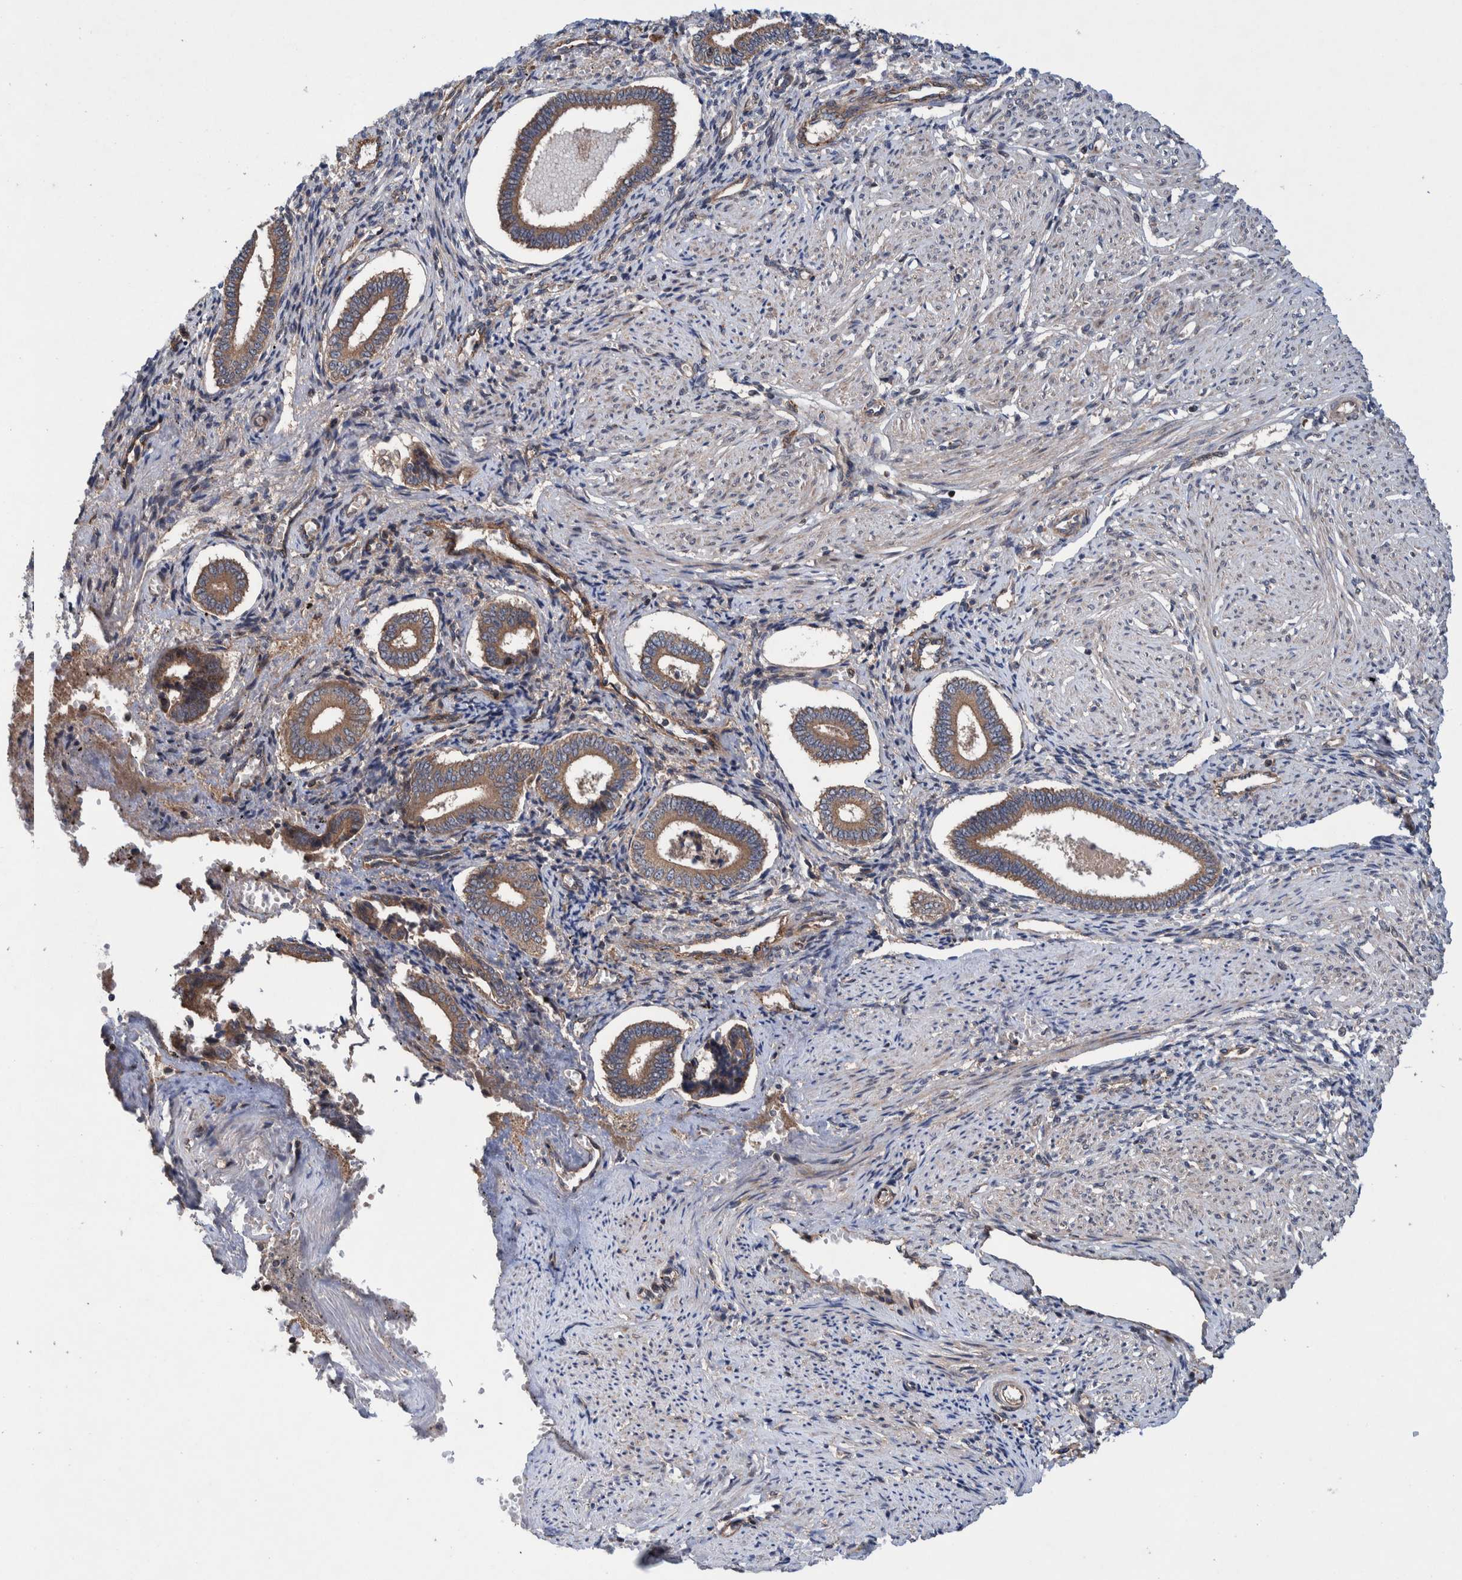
{"staining": {"intensity": "weak", "quantity": "25%-75%", "location": "cytoplasmic/membranous"}, "tissue": "endometrium", "cell_type": "Cells in endometrial stroma", "image_type": "normal", "snomed": [{"axis": "morphology", "description": "Normal tissue, NOS"}, {"axis": "topography", "description": "Endometrium"}], "caption": "The image demonstrates a brown stain indicating the presence of a protein in the cytoplasmic/membranous of cells in endometrial stroma in endometrium. The protein is shown in brown color, while the nuclei are stained blue.", "gene": "PIK3R6", "patient": {"sex": "female", "age": 42}}